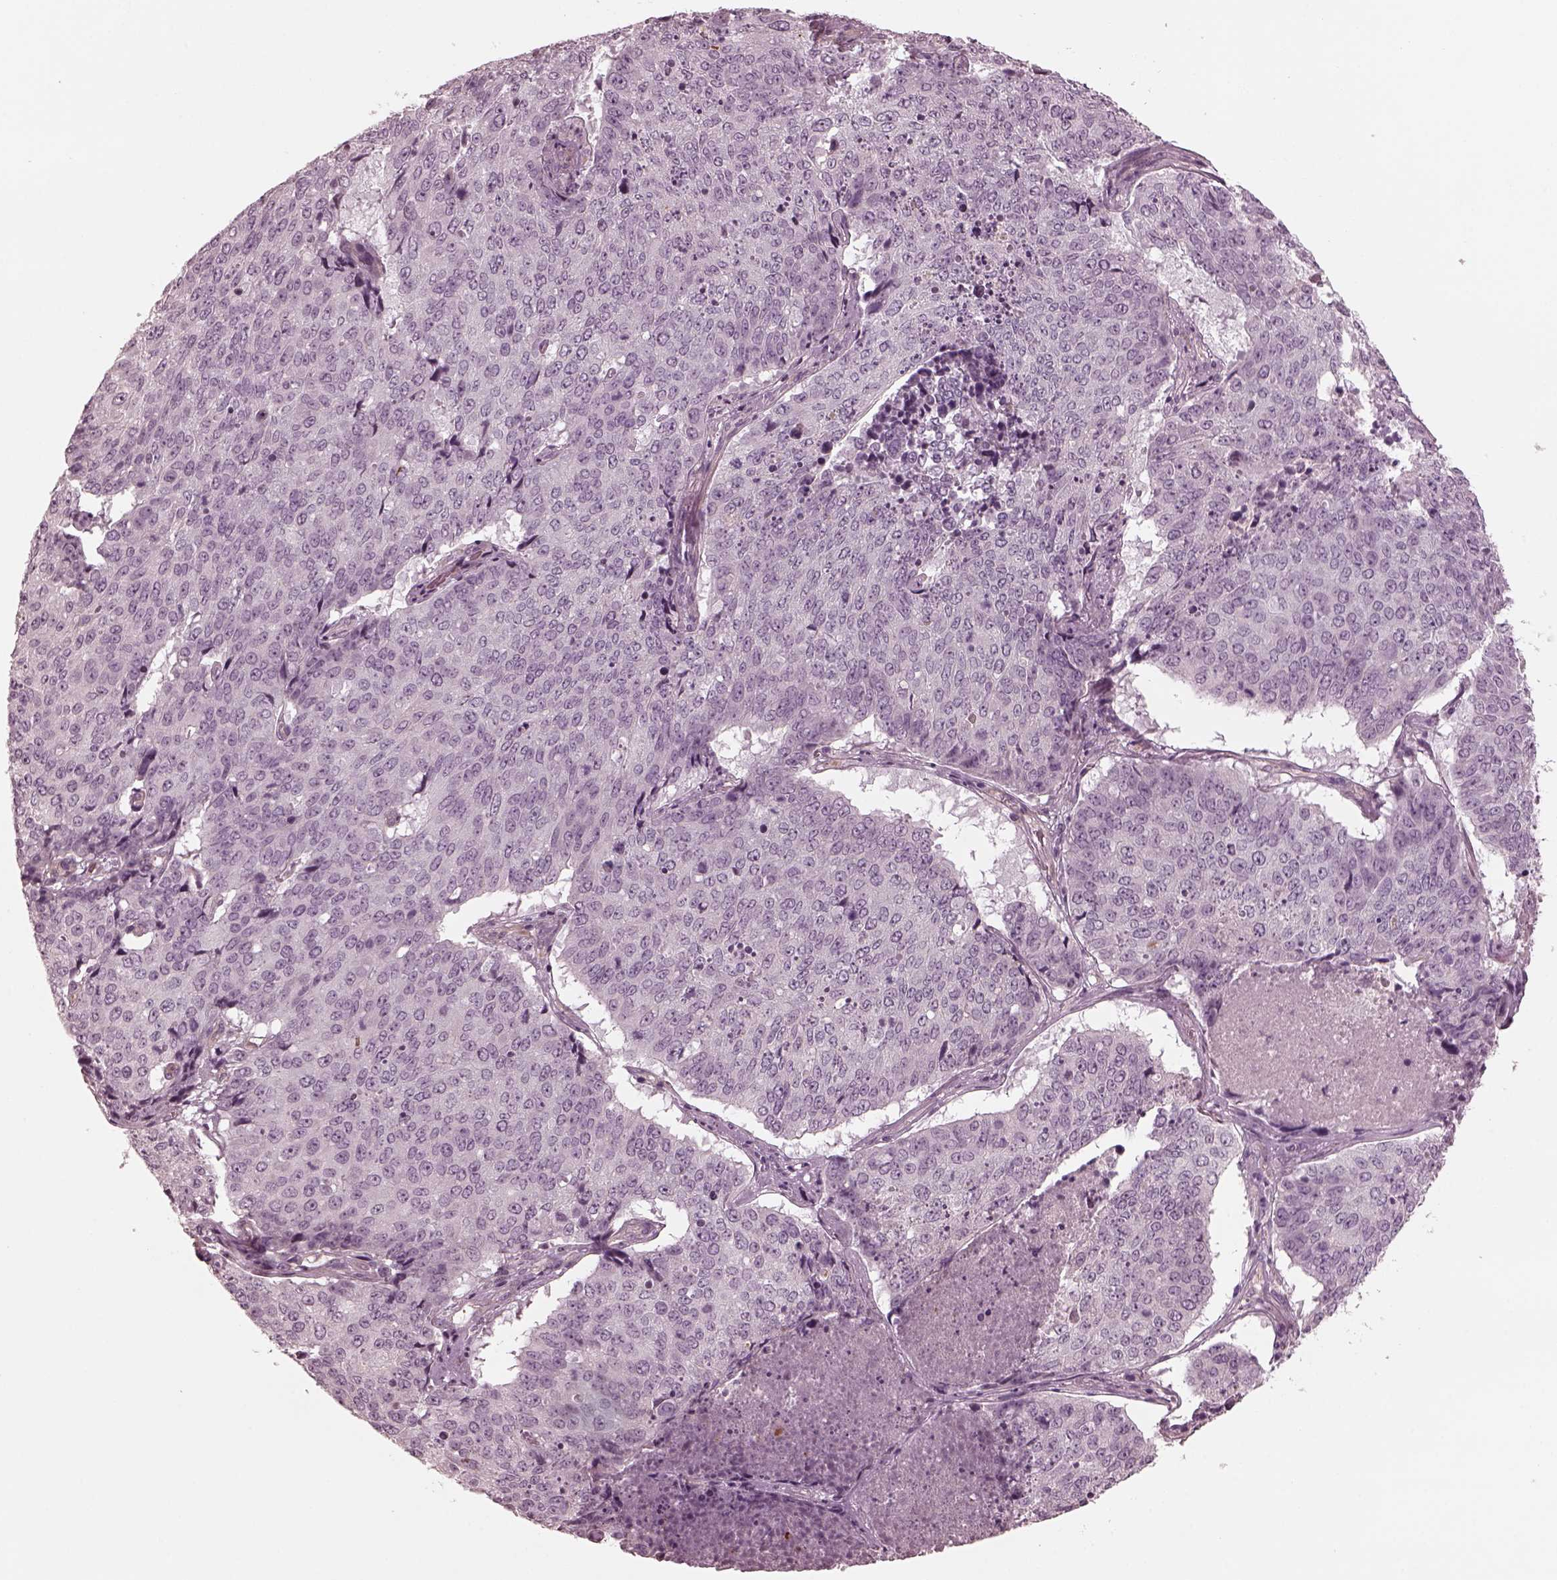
{"staining": {"intensity": "negative", "quantity": "none", "location": "none"}, "tissue": "lung cancer", "cell_type": "Tumor cells", "image_type": "cancer", "snomed": [{"axis": "morphology", "description": "Normal tissue, NOS"}, {"axis": "morphology", "description": "Squamous cell carcinoma, NOS"}, {"axis": "topography", "description": "Bronchus"}, {"axis": "topography", "description": "Lung"}], "caption": "This image is of lung cancer (squamous cell carcinoma) stained with immunohistochemistry to label a protein in brown with the nuclei are counter-stained blue. There is no expression in tumor cells.", "gene": "KIF6", "patient": {"sex": "male", "age": 64}}